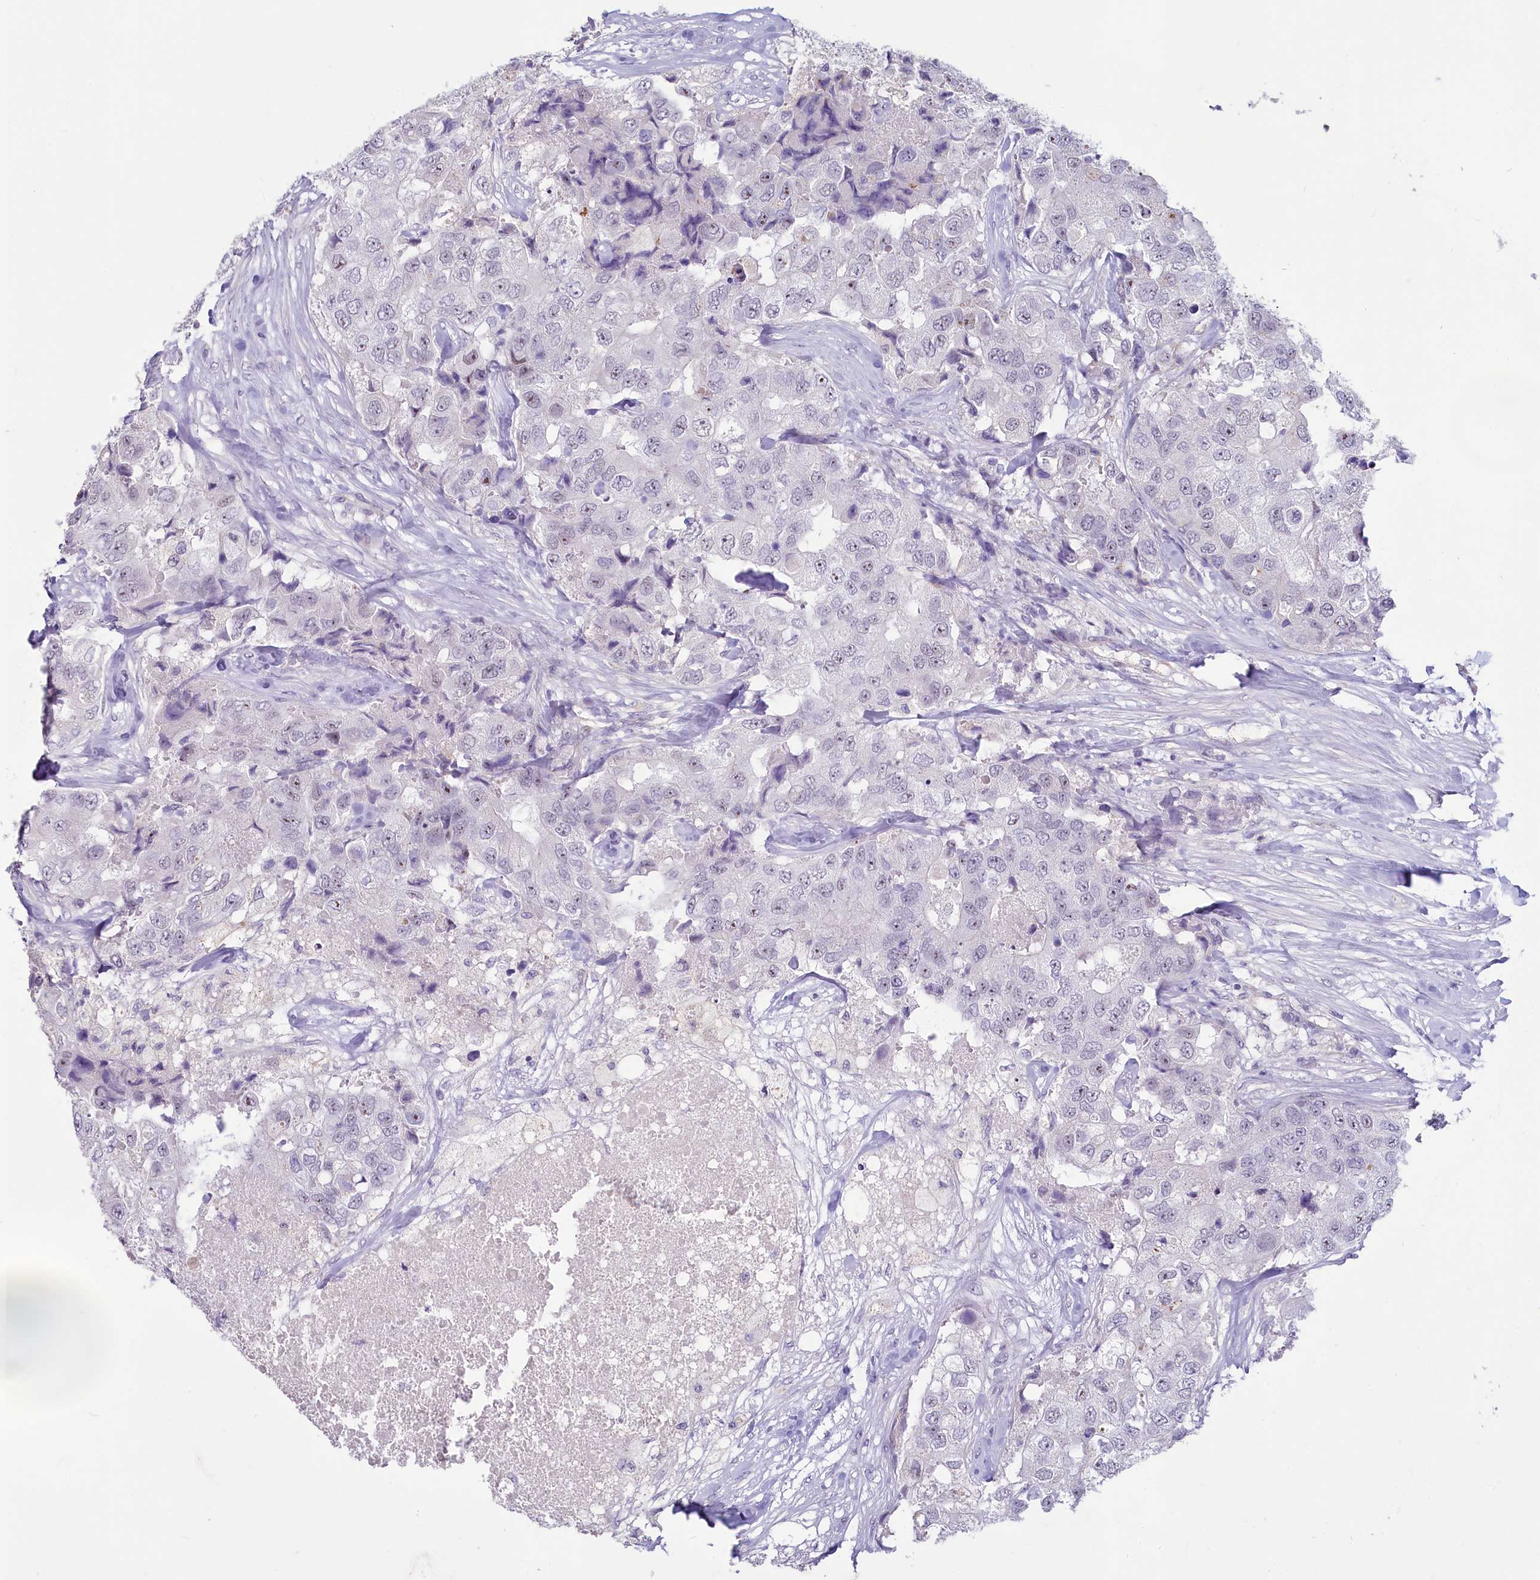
{"staining": {"intensity": "weak", "quantity": "<25%", "location": "nuclear"}, "tissue": "breast cancer", "cell_type": "Tumor cells", "image_type": "cancer", "snomed": [{"axis": "morphology", "description": "Duct carcinoma"}, {"axis": "topography", "description": "Breast"}], "caption": "Breast cancer (infiltrating ductal carcinoma) was stained to show a protein in brown. There is no significant staining in tumor cells.", "gene": "PROCR", "patient": {"sex": "female", "age": 62}}